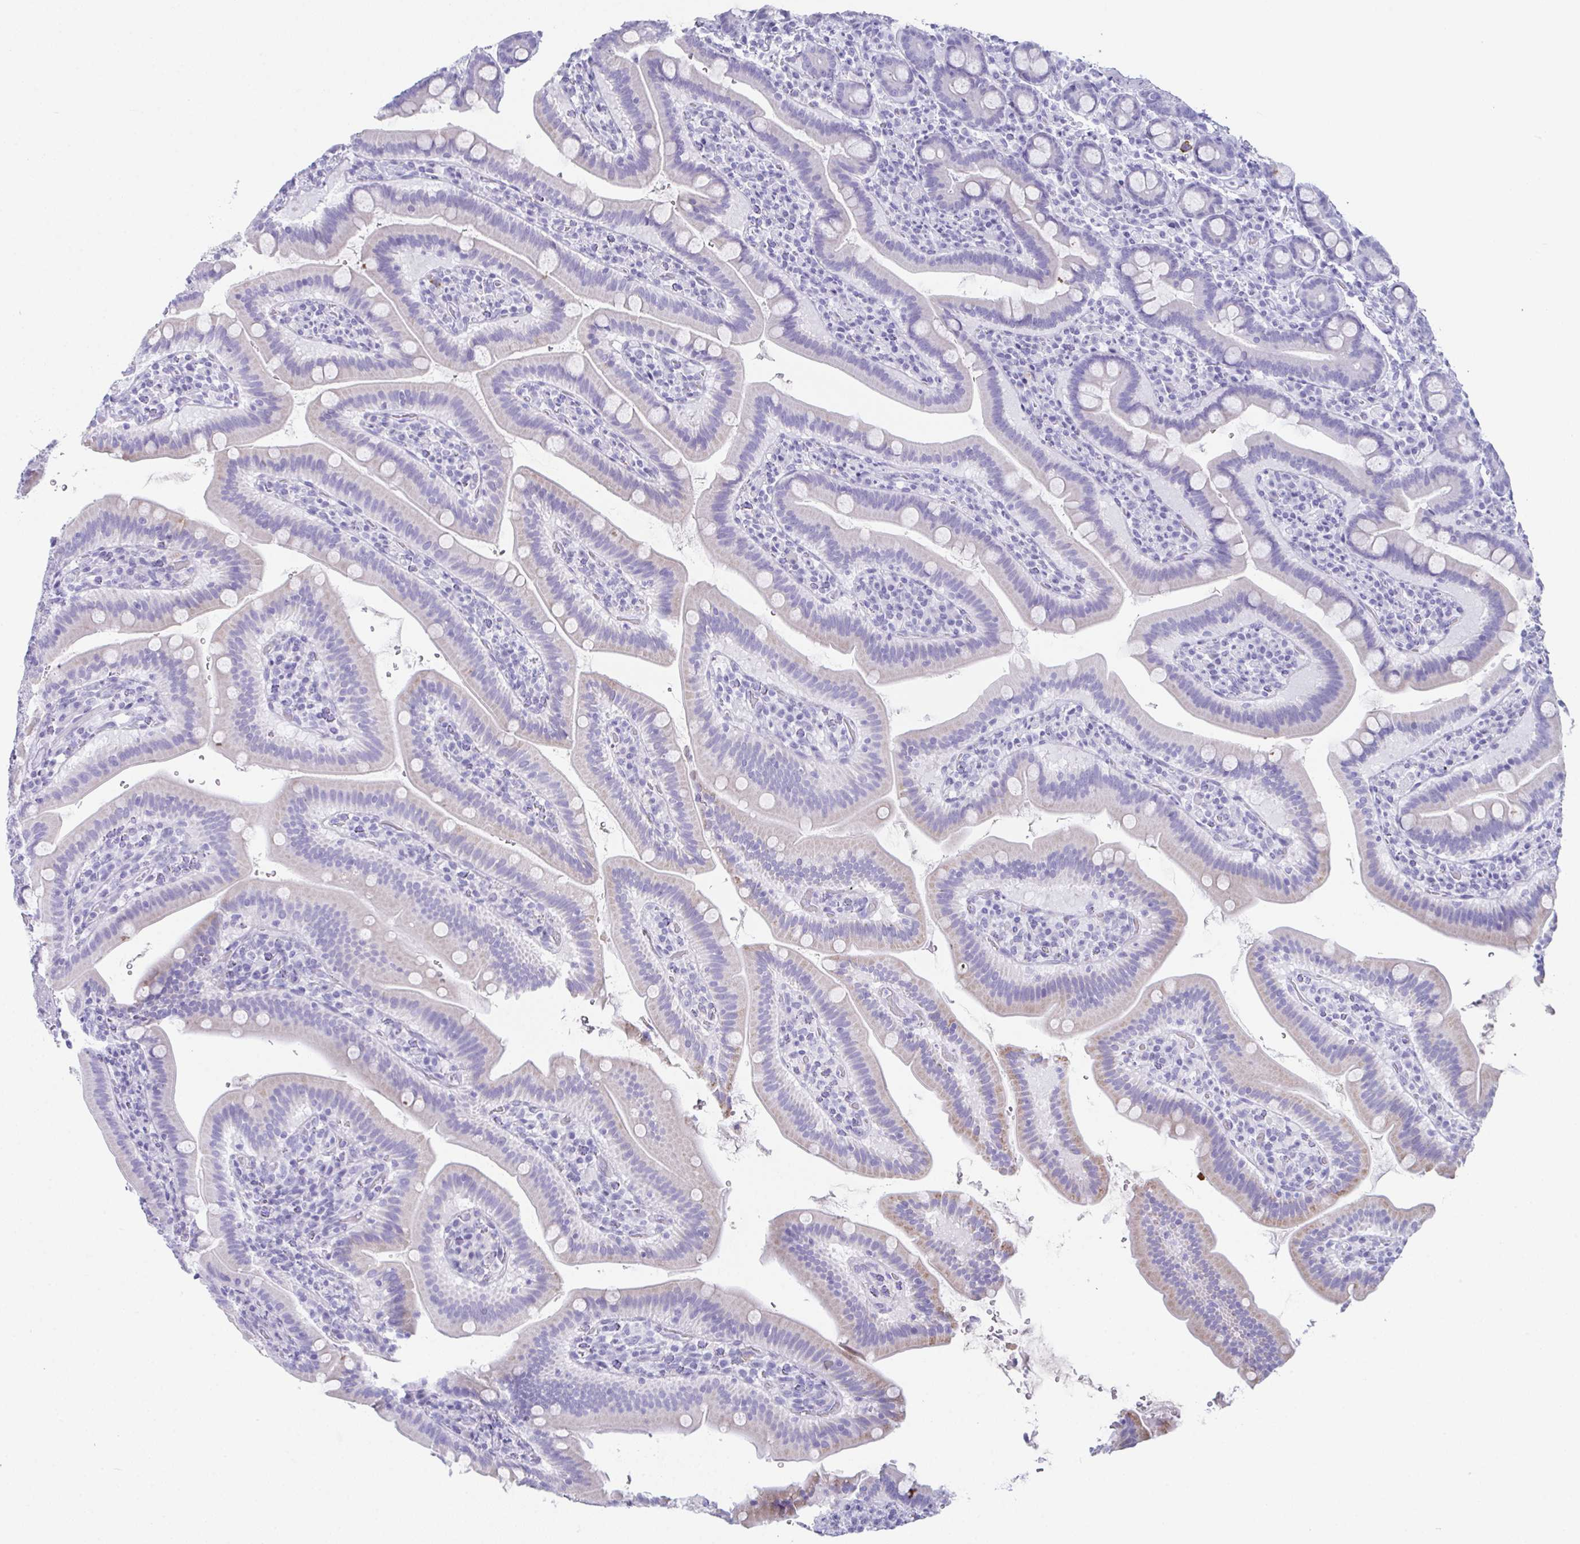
{"staining": {"intensity": "moderate", "quantity": "<25%", "location": "cytoplasmic/membranous"}, "tissue": "small intestine", "cell_type": "Glandular cells", "image_type": "normal", "snomed": [{"axis": "morphology", "description": "Normal tissue, NOS"}, {"axis": "topography", "description": "Small intestine"}], "caption": "Benign small intestine demonstrates moderate cytoplasmic/membranous staining in approximately <25% of glandular cells, visualized by immunohistochemistry.", "gene": "TEX19", "patient": {"sex": "male", "age": 26}}